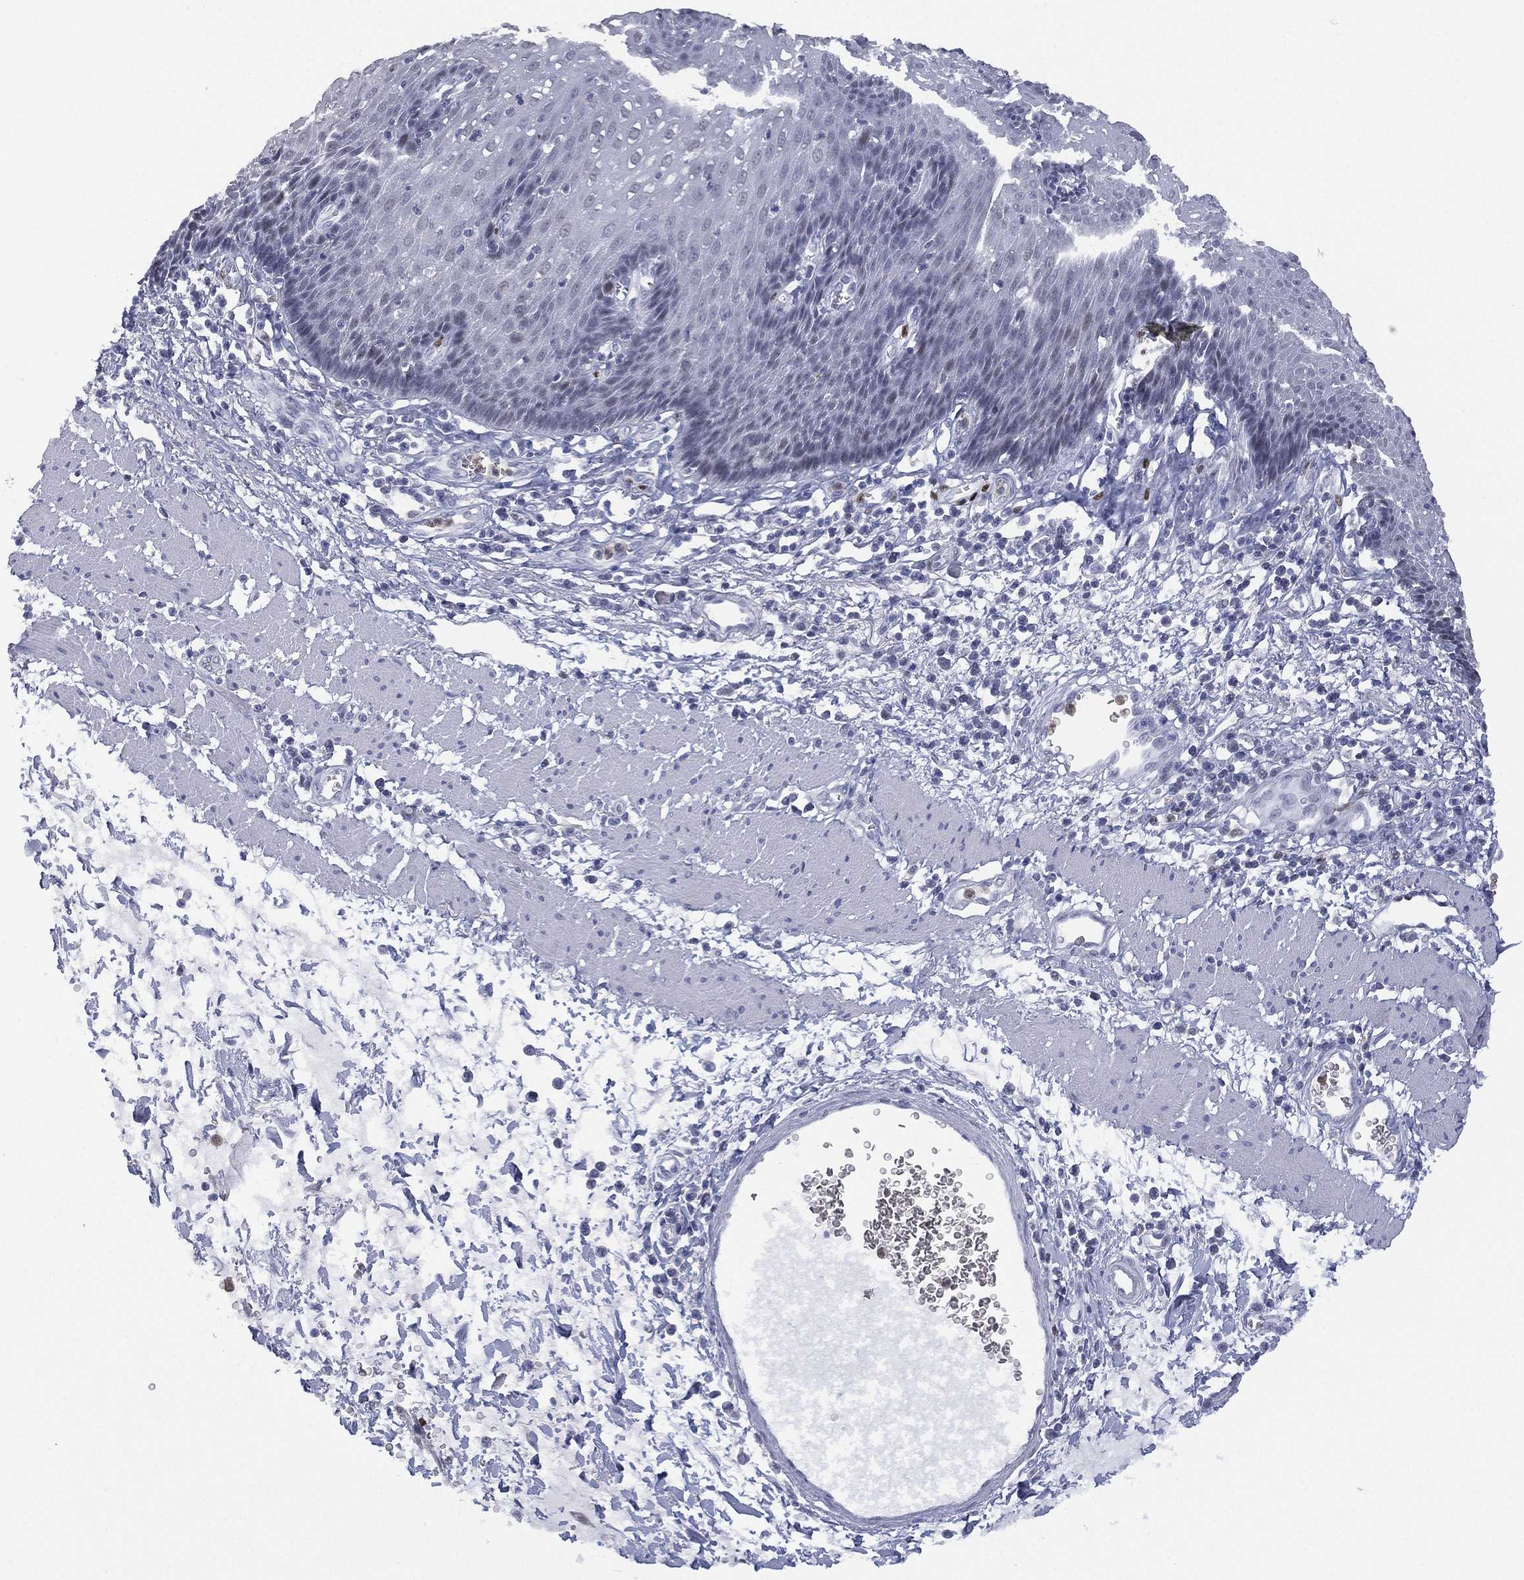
{"staining": {"intensity": "negative", "quantity": "none", "location": "none"}, "tissue": "esophagus", "cell_type": "Squamous epithelial cells", "image_type": "normal", "snomed": [{"axis": "morphology", "description": "Normal tissue, NOS"}, {"axis": "topography", "description": "Esophagus"}], "caption": "An immunohistochemistry (IHC) image of benign esophagus is shown. There is no staining in squamous epithelial cells of esophagus. (Immunohistochemistry, brightfield microscopy, high magnification).", "gene": "ZNF711", "patient": {"sex": "male", "age": 57}}